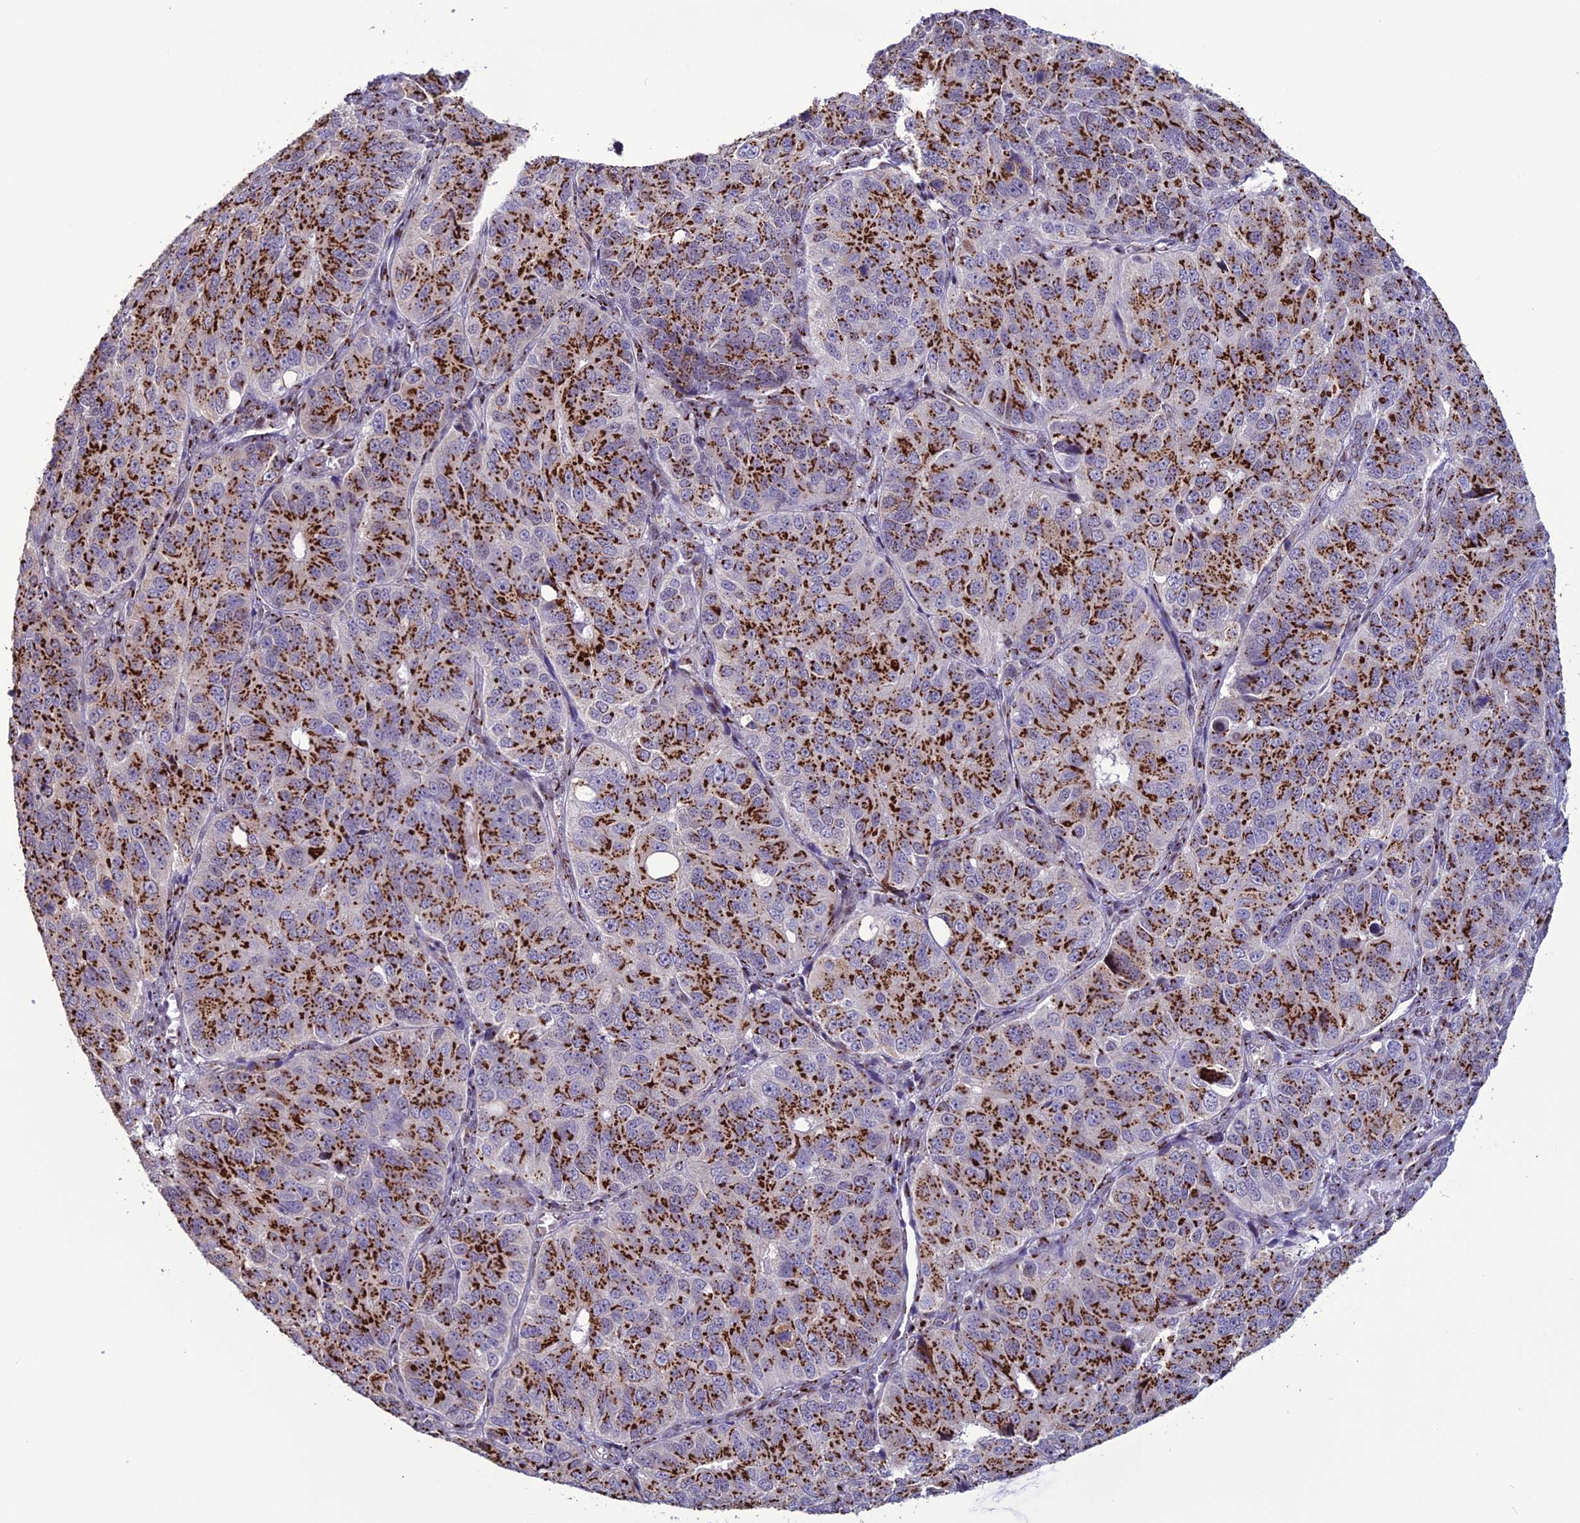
{"staining": {"intensity": "strong", "quantity": ">75%", "location": "cytoplasmic/membranous"}, "tissue": "ovarian cancer", "cell_type": "Tumor cells", "image_type": "cancer", "snomed": [{"axis": "morphology", "description": "Carcinoma, endometroid"}, {"axis": "topography", "description": "Ovary"}], "caption": "Endometroid carcinoma (ovarian) tissue displays strong cytoplasmic/membranous staining in about >75% of tumor cells, visualized by immunohistochemistry. (Brightfield microscopy of DAB IHC at high magnification).", "gene": "PLEKHA4", "patient": {"sex": "female", "age": 51}}